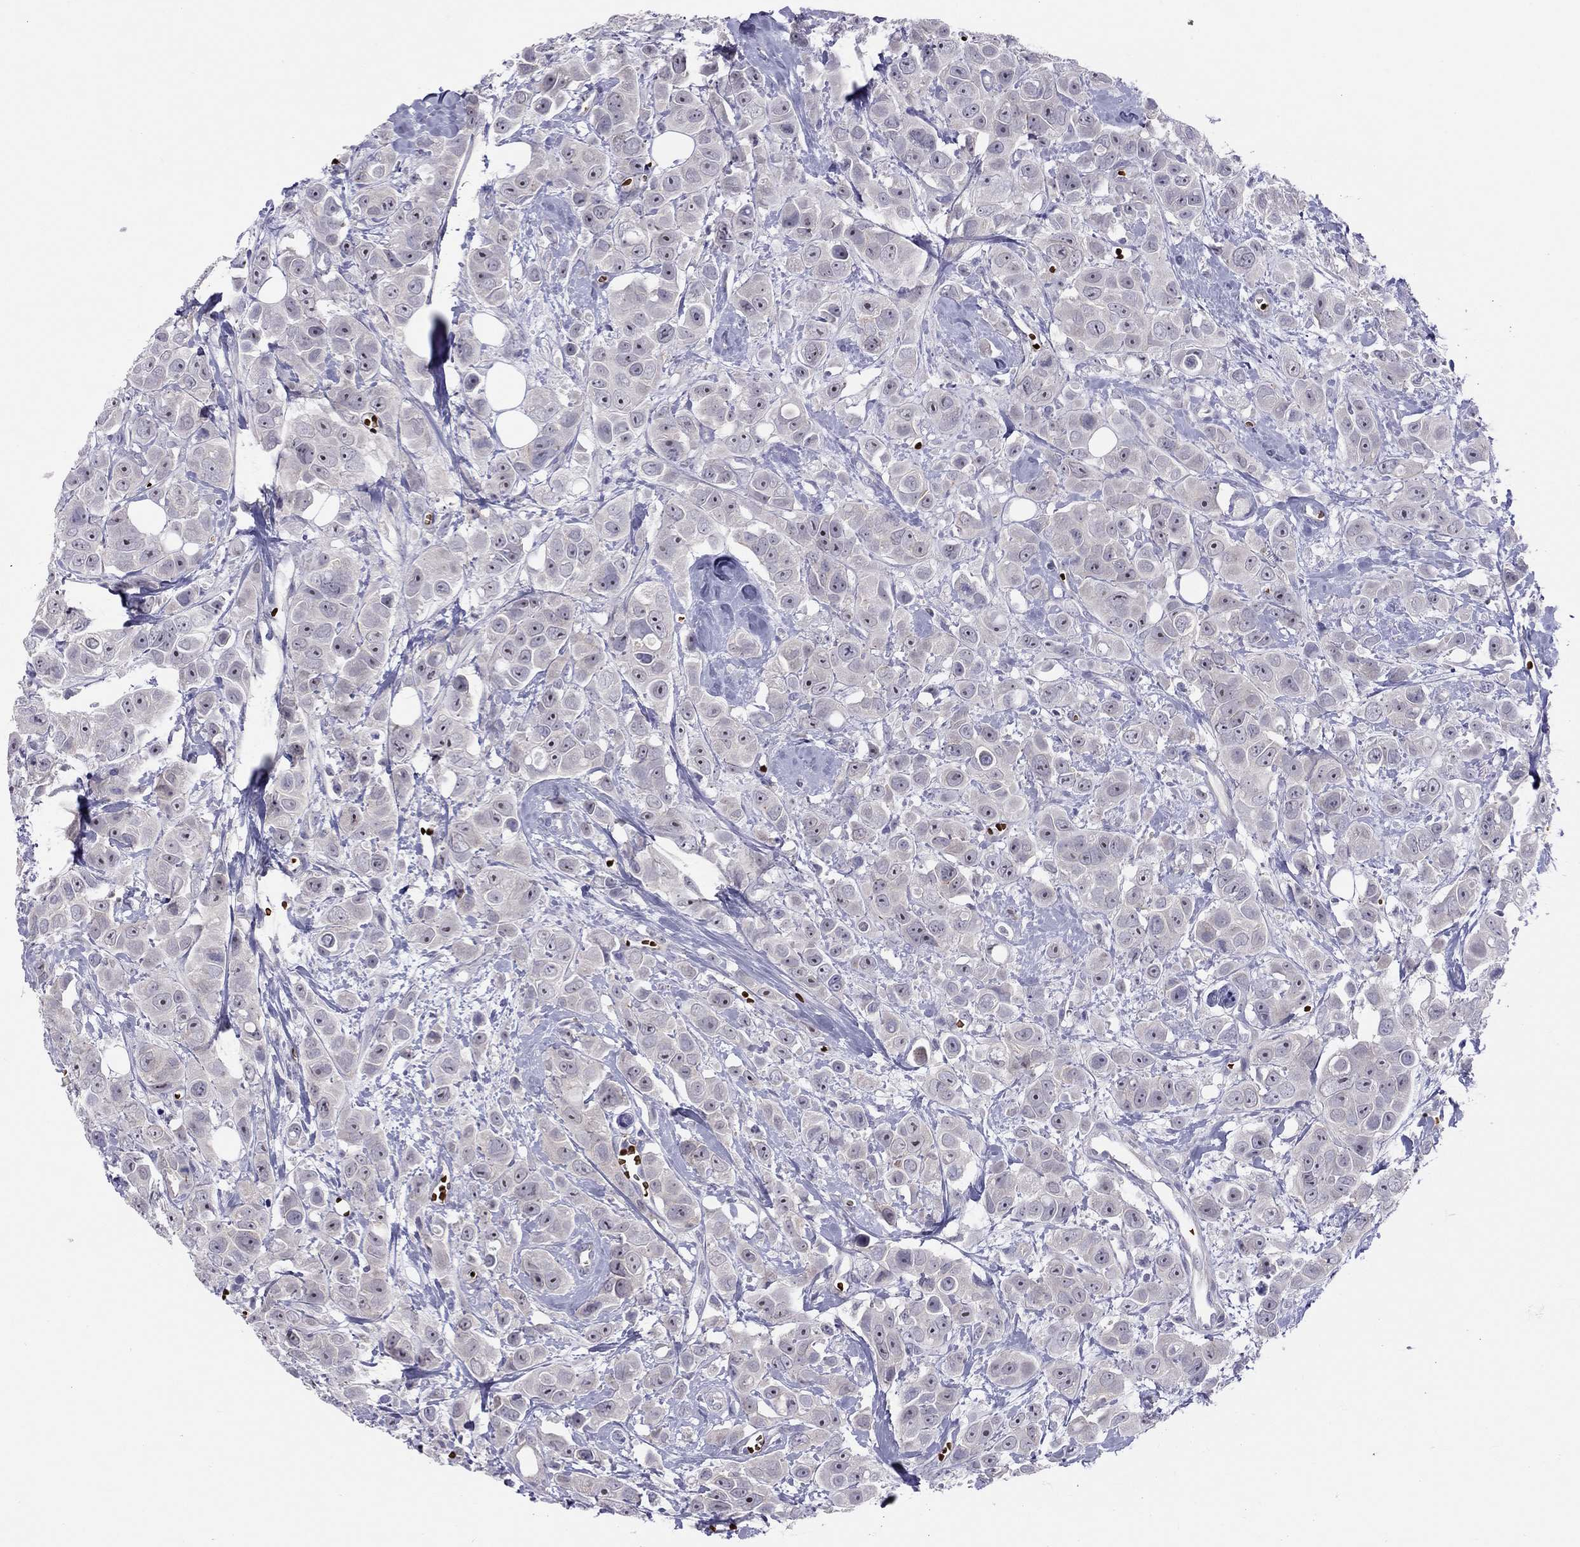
{"staining": {"intensity": "negative", "quantity": "none", "location": "none"}, "tissue": "breast cancer", "cell_type": "Tumor cells", "image_type": "cancer", "snomed": [{"axis": "morphology", "description": "Duct carcinoma"}, {"axis": "topography", "description": "Breast"}], "caption": "Immunohistochemistry (IHC) of breast cancer exhibits no positivity in tumor cells.", "gene": "FRMD1", "patient": {"sex": "female", "age": 35}}